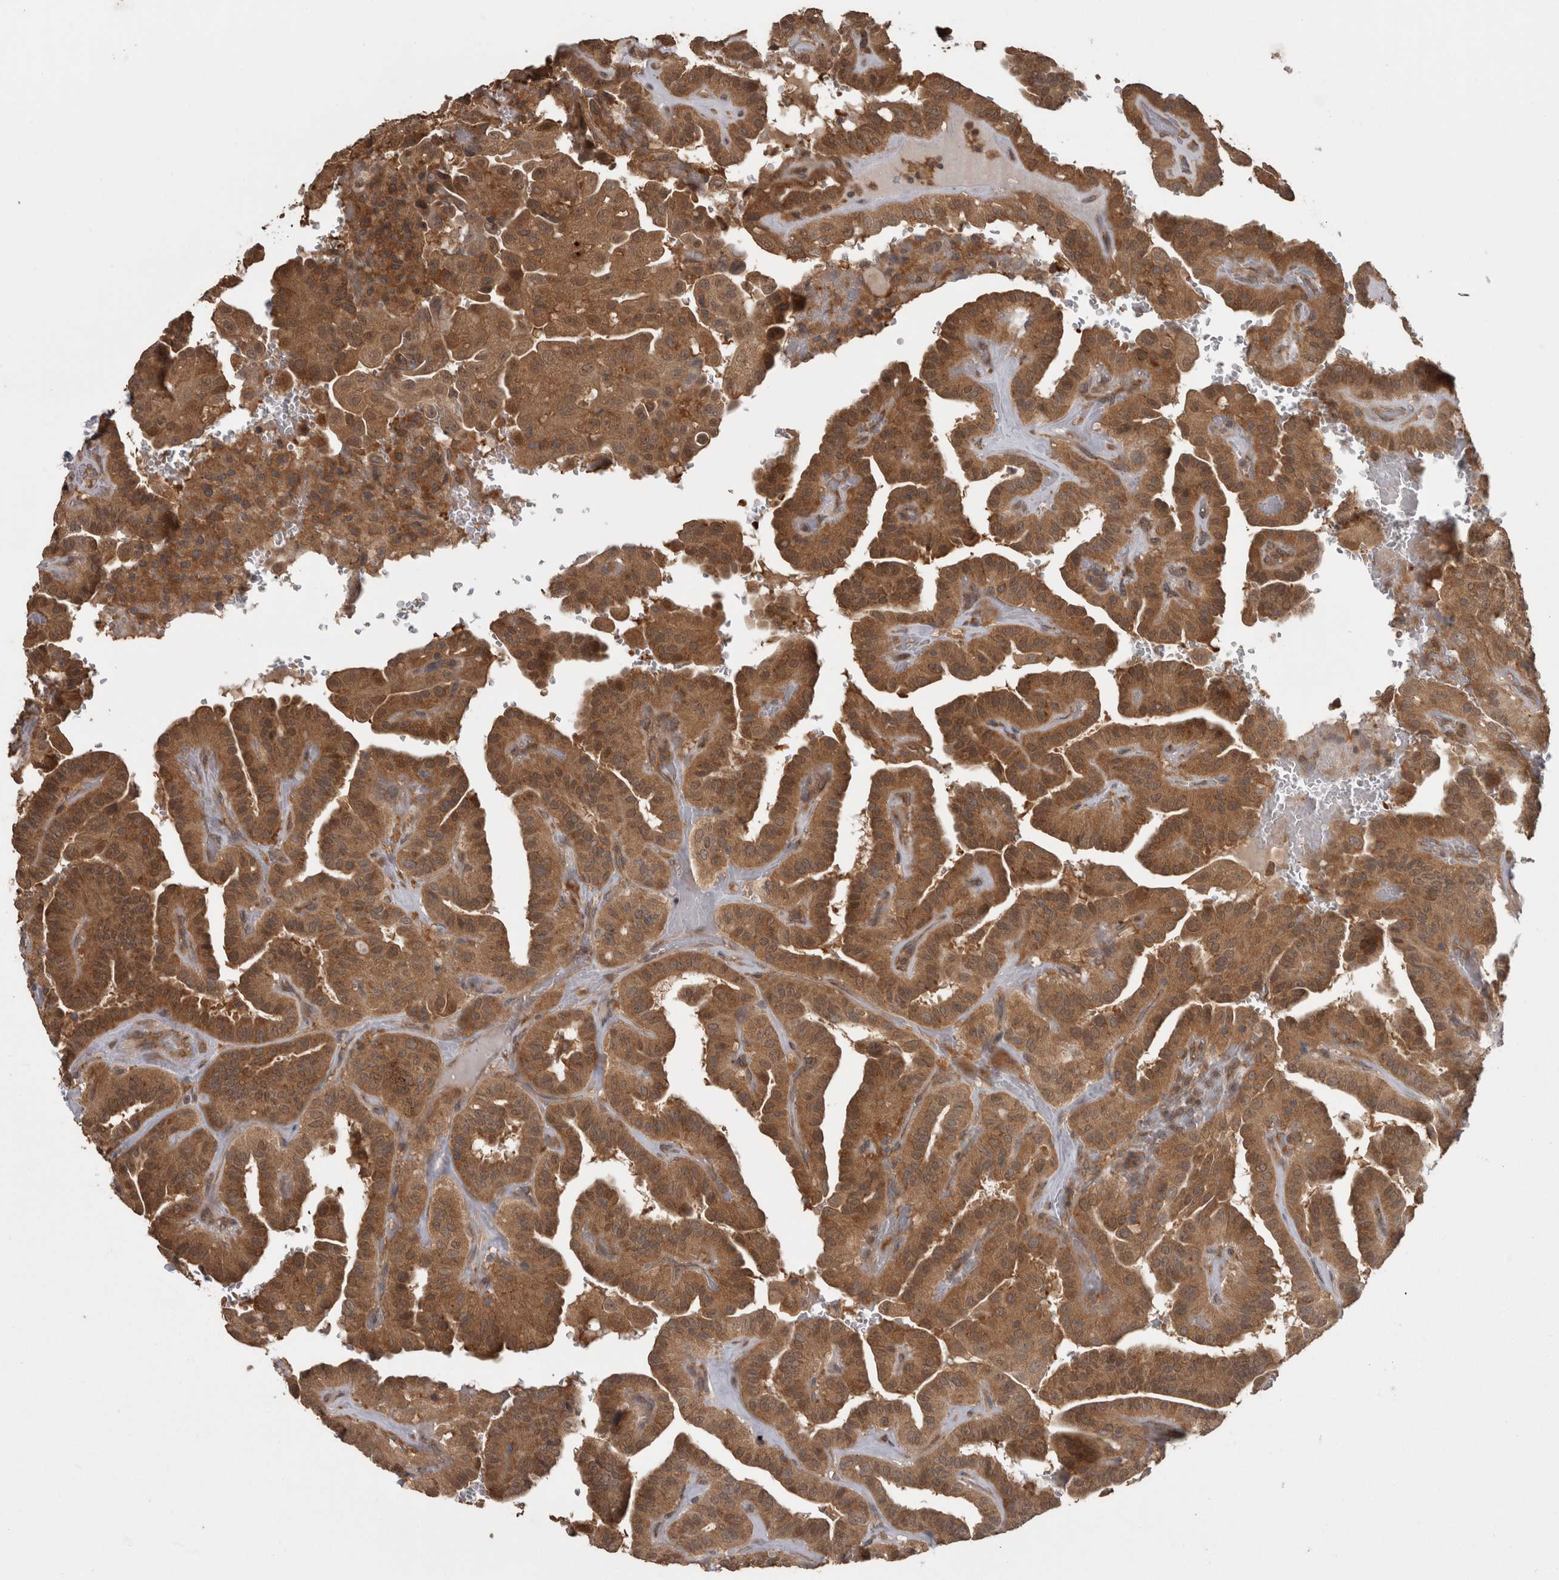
{"staining": {"intensity": "strong", "quantity": ">75%", "location": "cytoplasmic/membranous"}, "tissue": "thyroid cancer", "cell_type": "Tumor cells", "image_type": "cancer", "snomed": [{"axis": "morphology", "description": "Papillary adenocarcinoma, NOS"}, {"axis": "topography", "description": "Thyroid gland"}], "caption": "Thyroid papillary adenocarcinoma stained with a brown dye demonstrates strong cytoplasmic/membranous positive expression in about >75% of tumor cells.", "gene": "MICU3", "patient": {"sex": "male", "age": 77}}